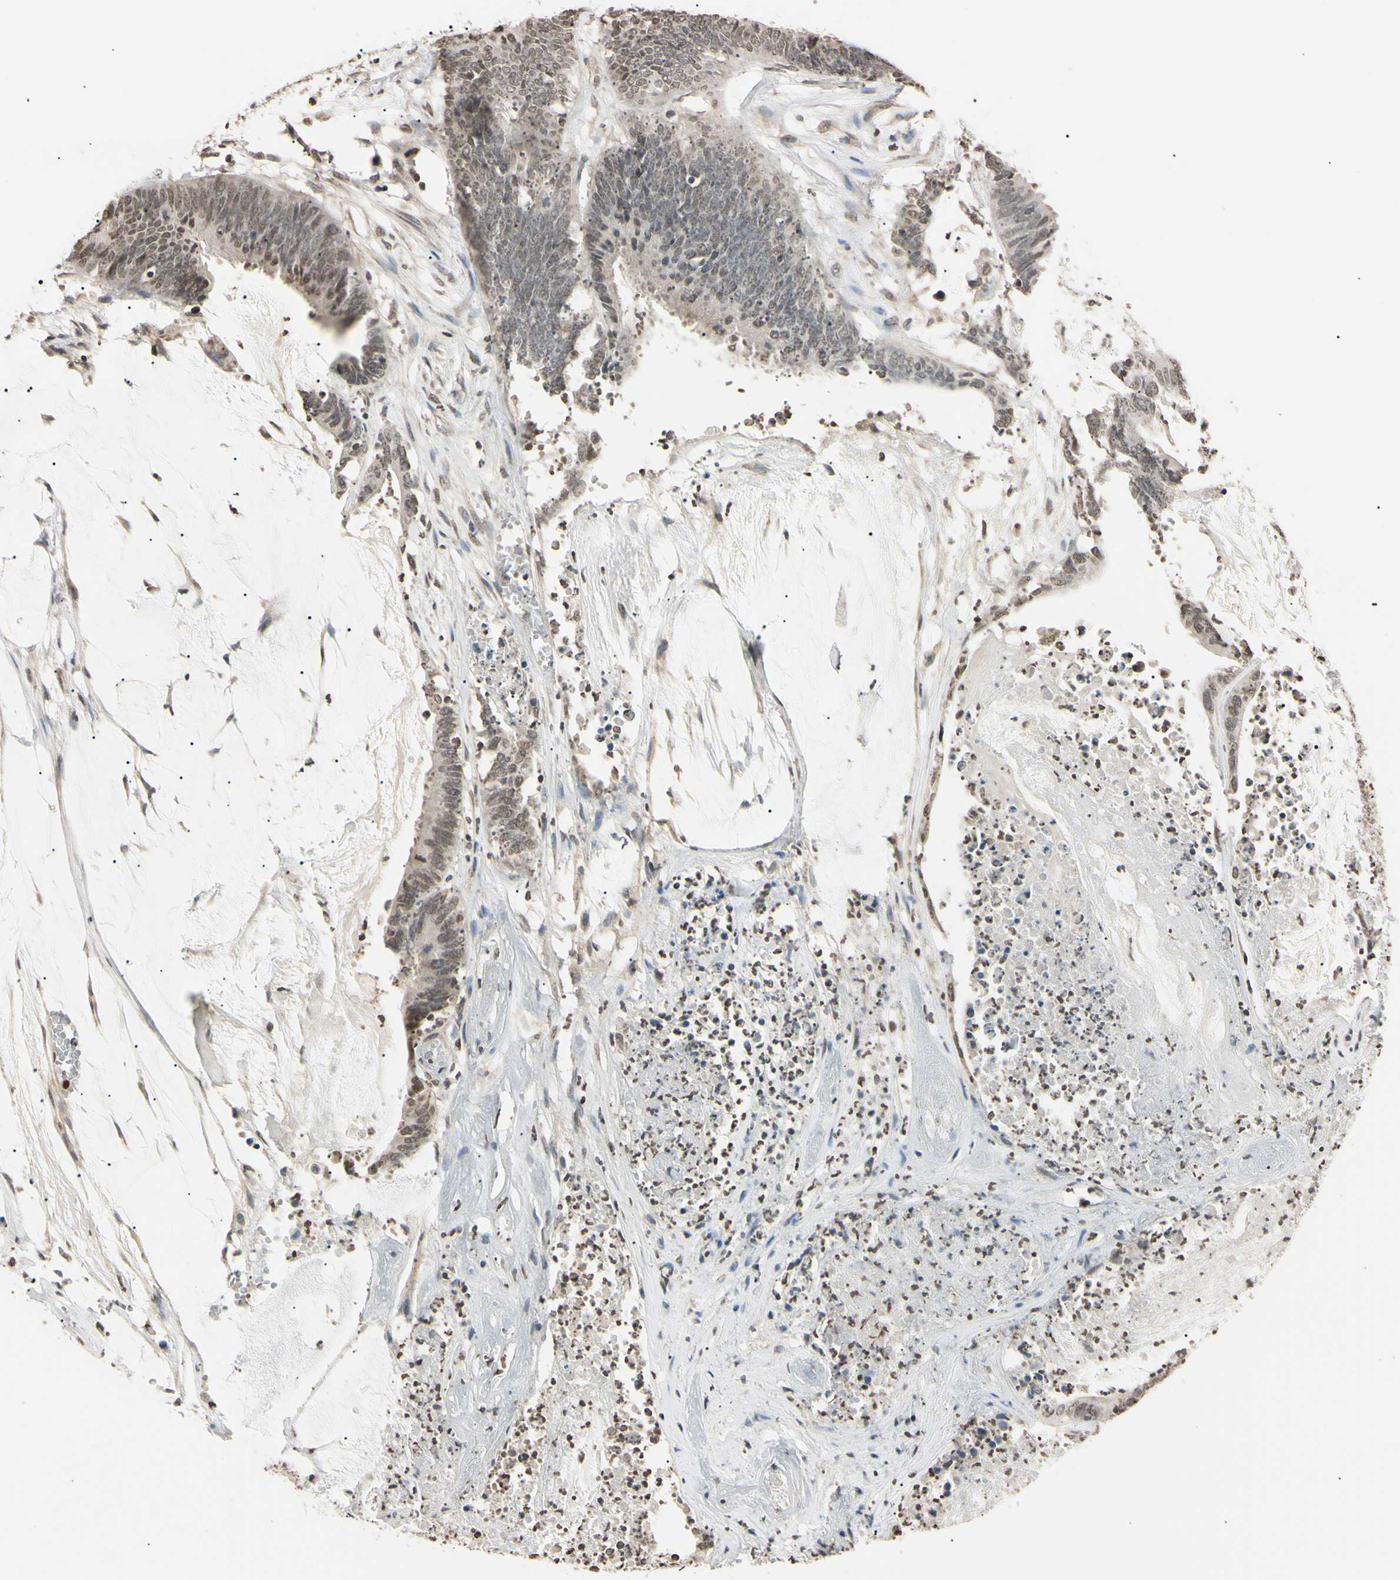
{"staining": {"intensity": "weak", "quantity": "25%-75%", "location": "nuclear"}, "tissue": "colorectal cancer", "cell_type": "Tumor cells", "image_type": "cancer", "snomed": [{"axis": "morphology", "description": "Adenocarcinoma, NOS"}, {"axis": "topography", "description": "Rectum"}], "caption": "Protein staining of colorectal cancer tissue reveals weak nuclear expression in approximately 25%-75% of tumor cells.", "gene": "CDC45", "patient": {"sex": "female", "age": 66}}